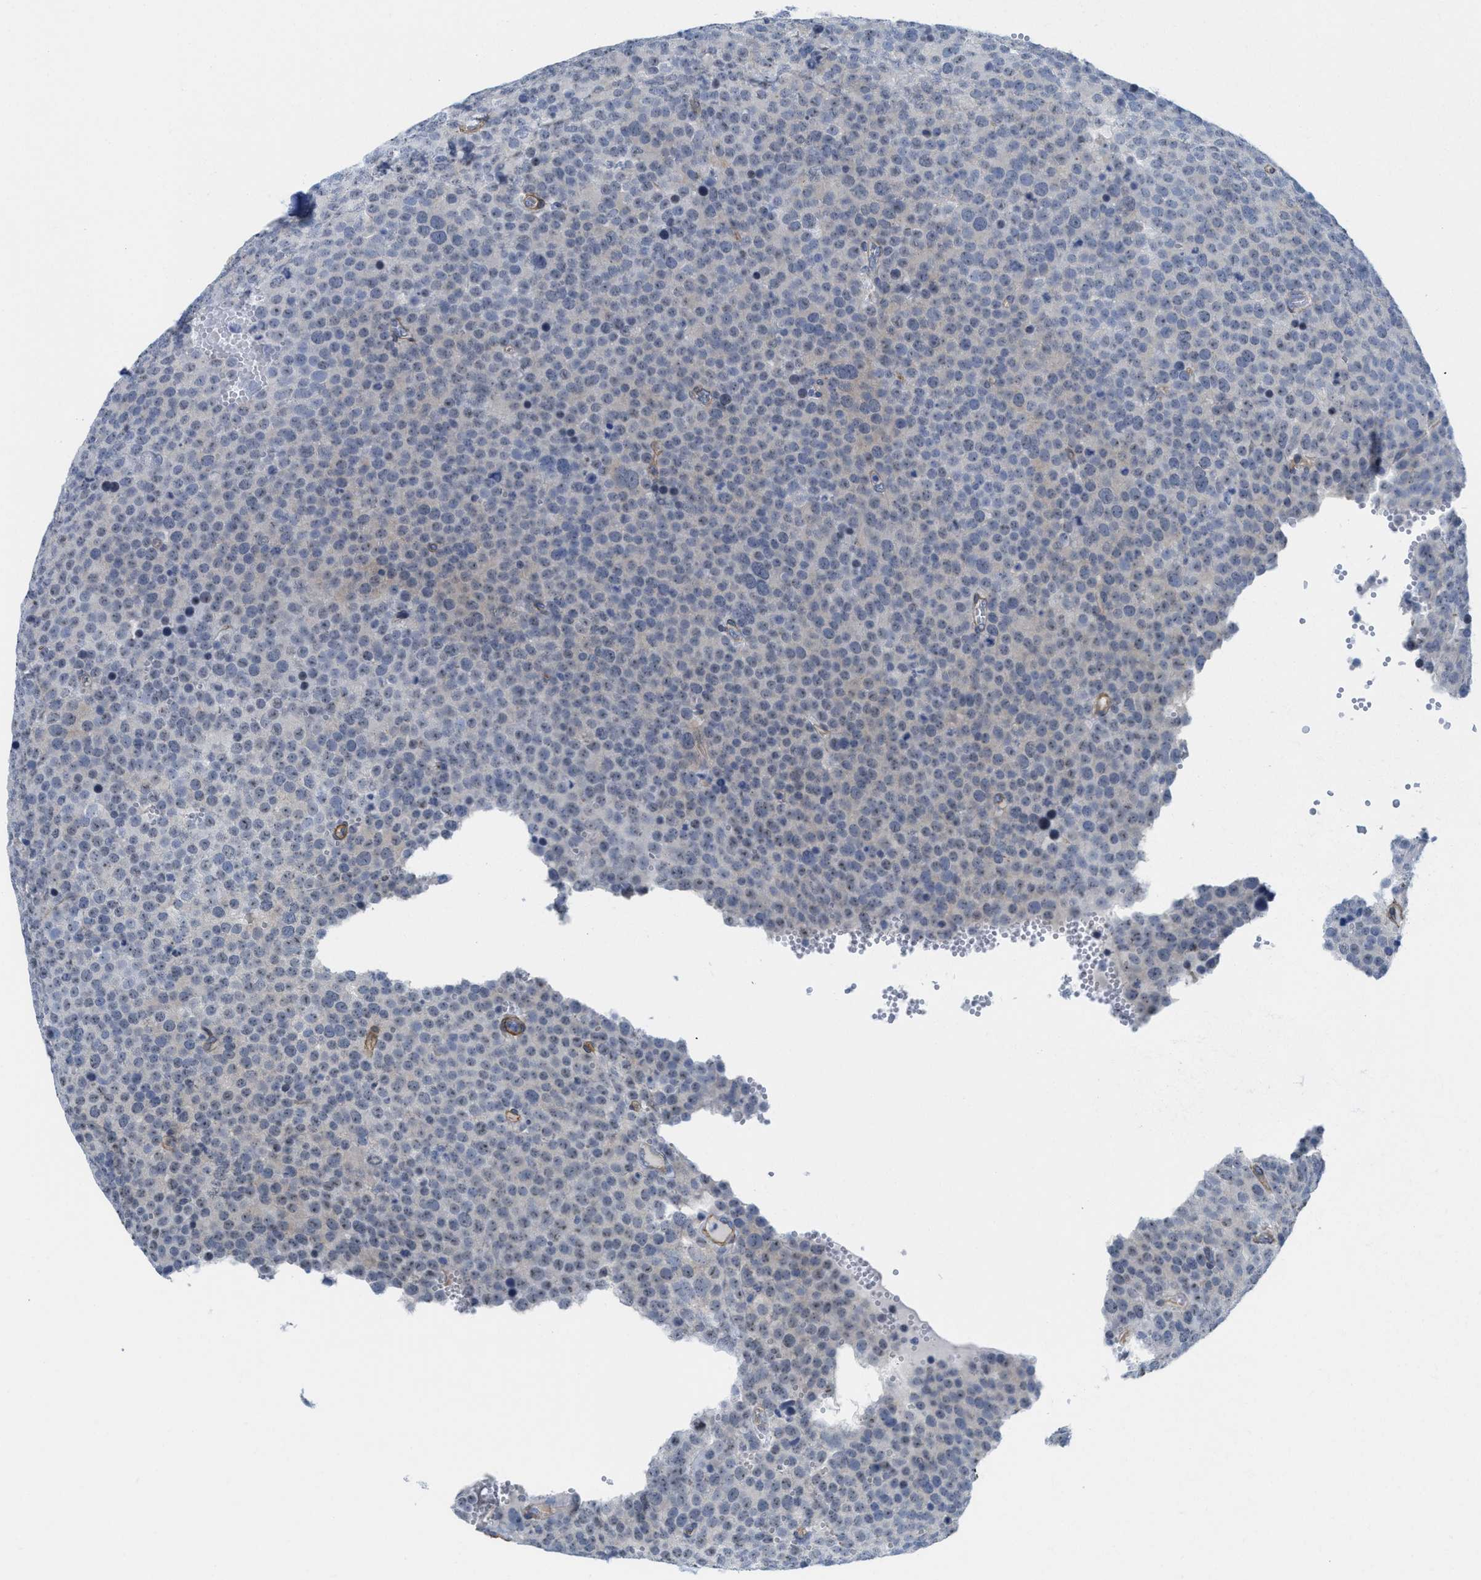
{"staining": {"intensity": "weak", "quantity": "25%-75%", "location": "nuclear"}, "tissue": "testis cancer", "cell_type": "Tumor cells", "image_type": "cancer", "snomed": [{"axis": "morphology", "description": "Normal tissue, NOS"}, {"axis": "morphology", "description": "Seminoma, NOS"}, {"axis": "topography", "description": "Testis"}], "caption": "Immunohistochemical staining of testis cancer reveals low levels of weak nuclear staining in approximately 25%-75% of tumor cells.", "gene": "TUB", "patient": {"sex": "male", "age": 71}}